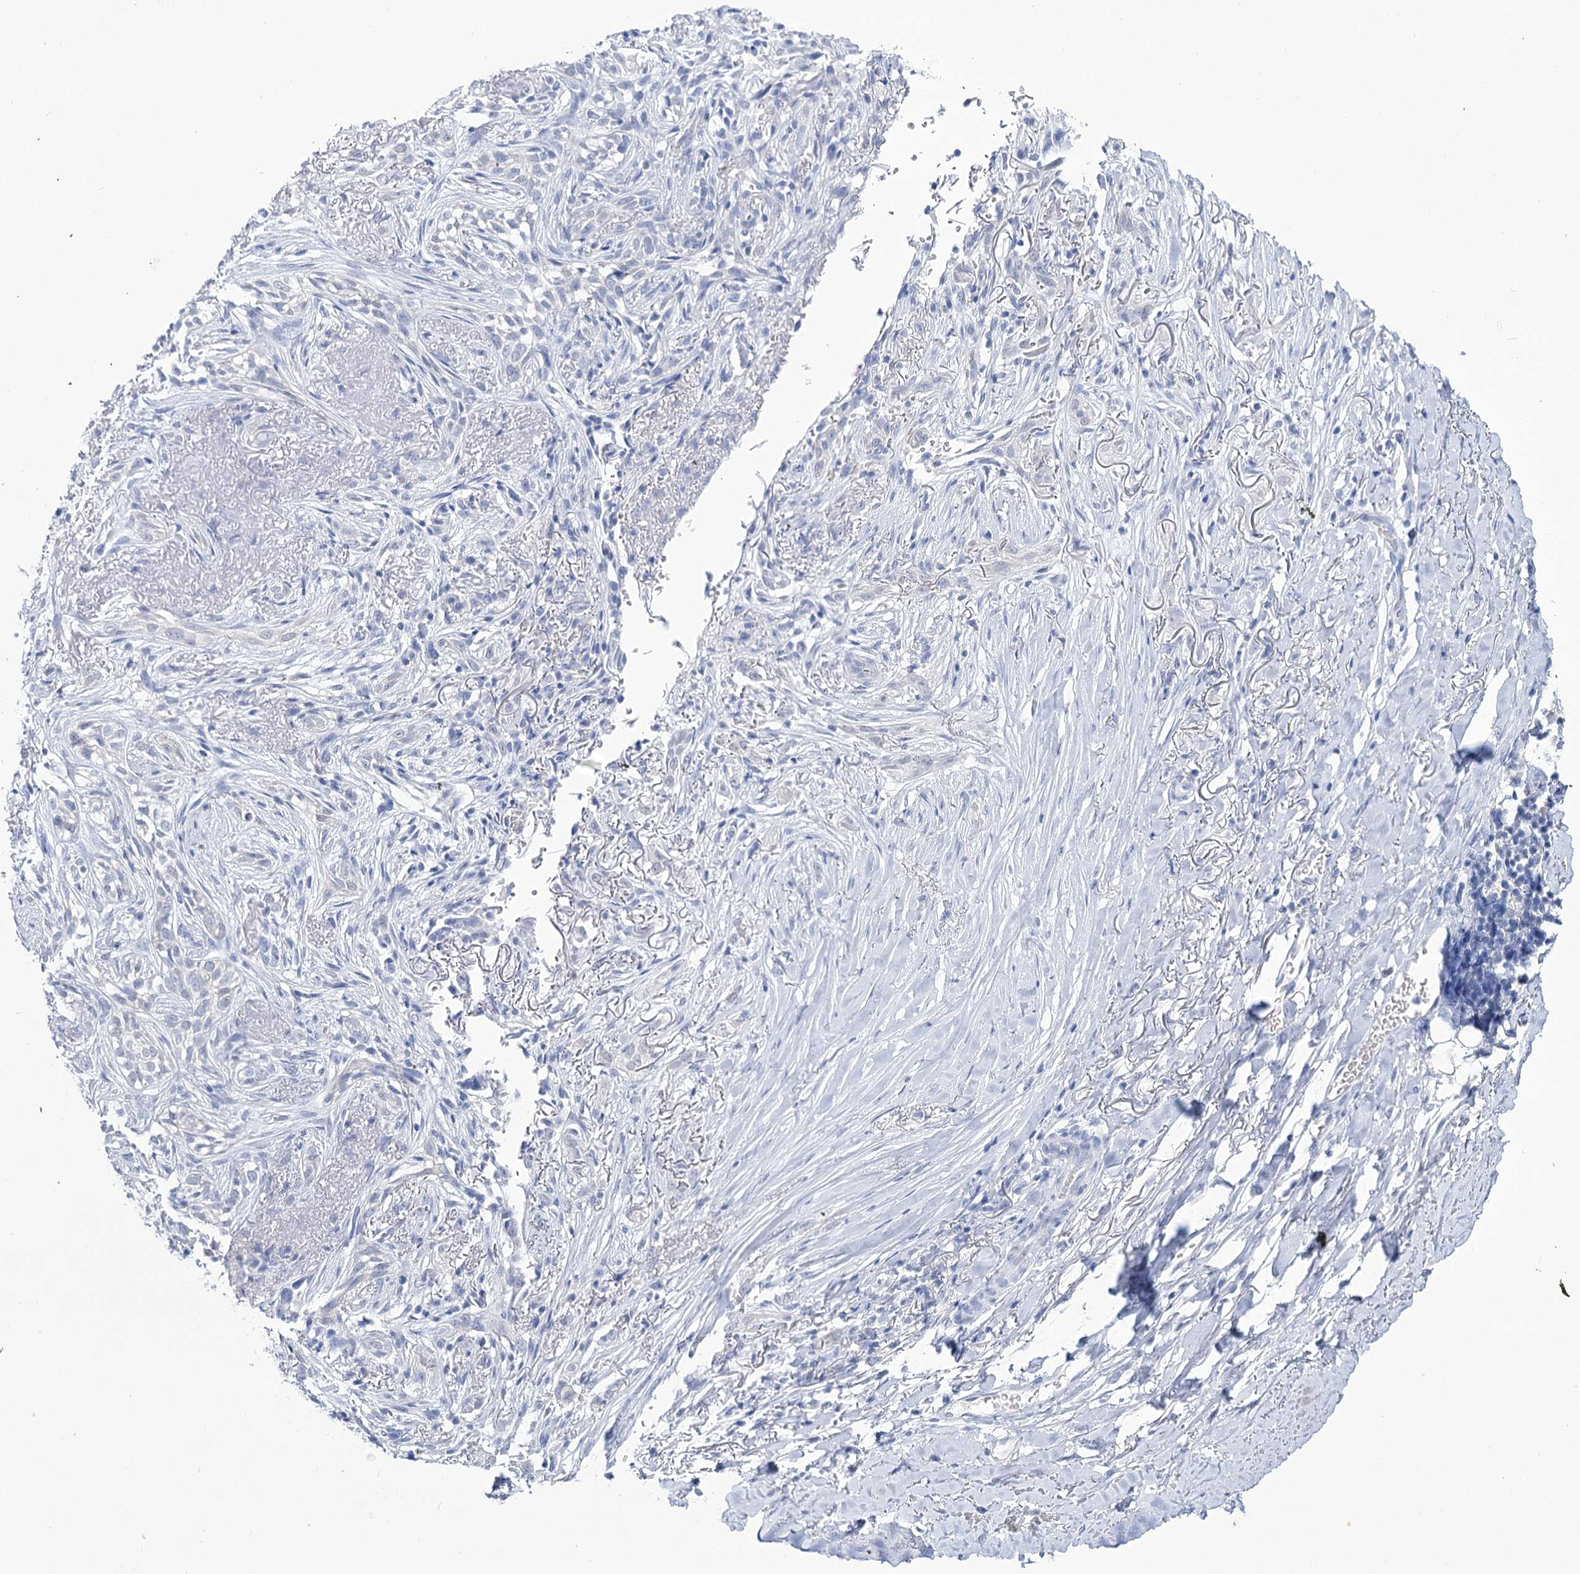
{"staining": {"intensity": "negative", "quantity": "none", "location": "none"}, "tissue": "adipose tissue", "cell_type": "Adipocytes", "image_type": "normal", "snomed": [{"axis": "morphology", "description": "Normal tissue, NOS"}, {"axis": "morphology", "description": "Basal cell carcinoma"}, {"axis": "topography", "description": "Skin"}], "caption": "Immunohistochemistry photomicrograph of unremarkable adipose tissue: human adipose tissue stained with DAB (3,3'-diaminobenzidine) shows no significant protein expression in adipocytes.", "gene": "UBA6", "patient": {"sex": "female", "age": 89}}